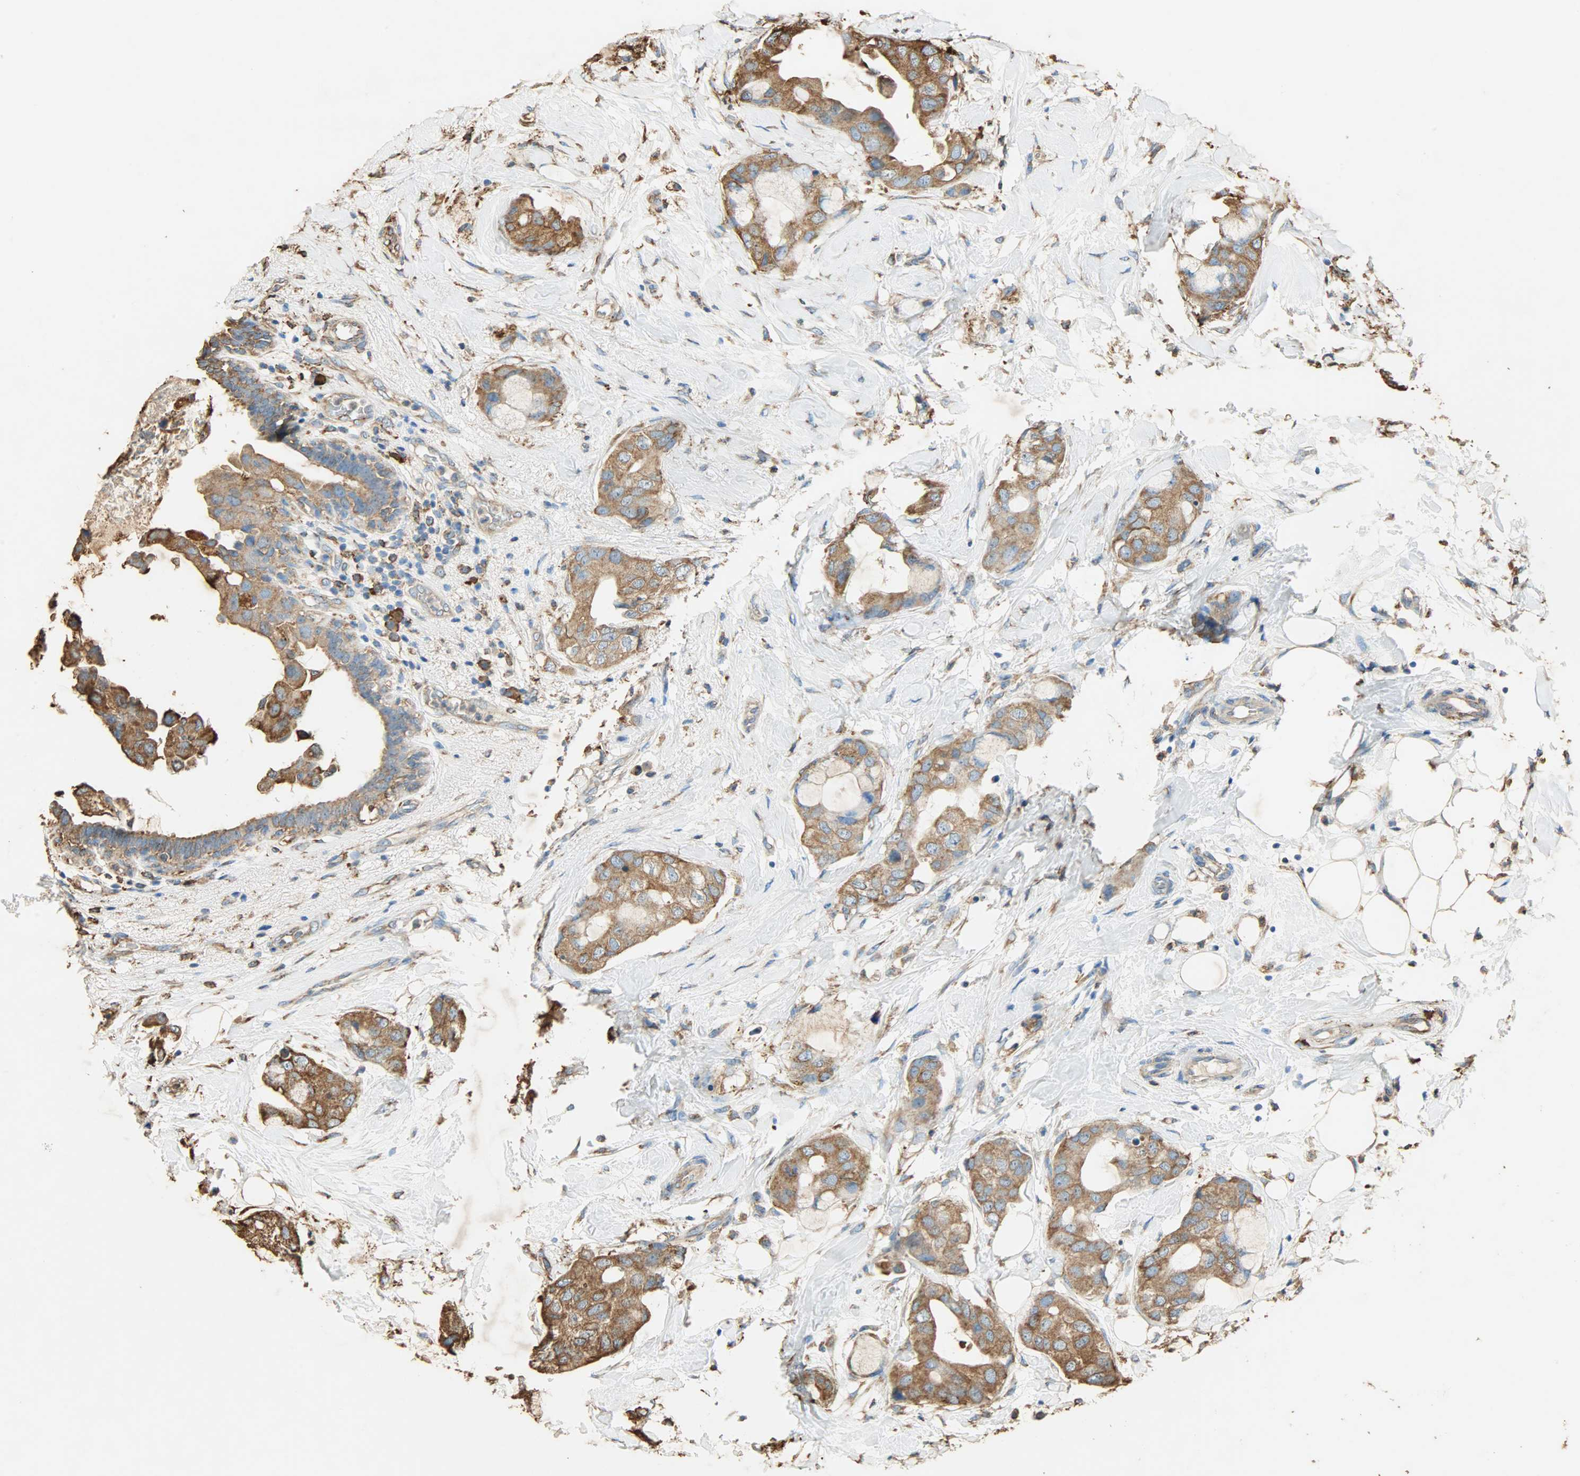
{"staining": {"intensity": "moderate", "quantity": ">75%", "location": "cytoplasmic/membranous"}, "tissue": "breast cancer", "cell_type": "Tumor cells", "image_type": "cancer", "snomed": [{"axis": "morphology", "description": "Duct carcinoma"}, {"axis": "topography", "description": "Breast"}], "caption": "Immunohistochemistry micrograph of neoplastic tissue: human intraductal carcinoma (breast) stained using IHC reveals medium levels of moderate protein expression localized specifically in the cytoplasmic/membranous of tumor cells, appearing as a cytoplasmic/membranous brown color.", "gene": "HSP90B1", "patient": {"sex": "female", "age": 40}}